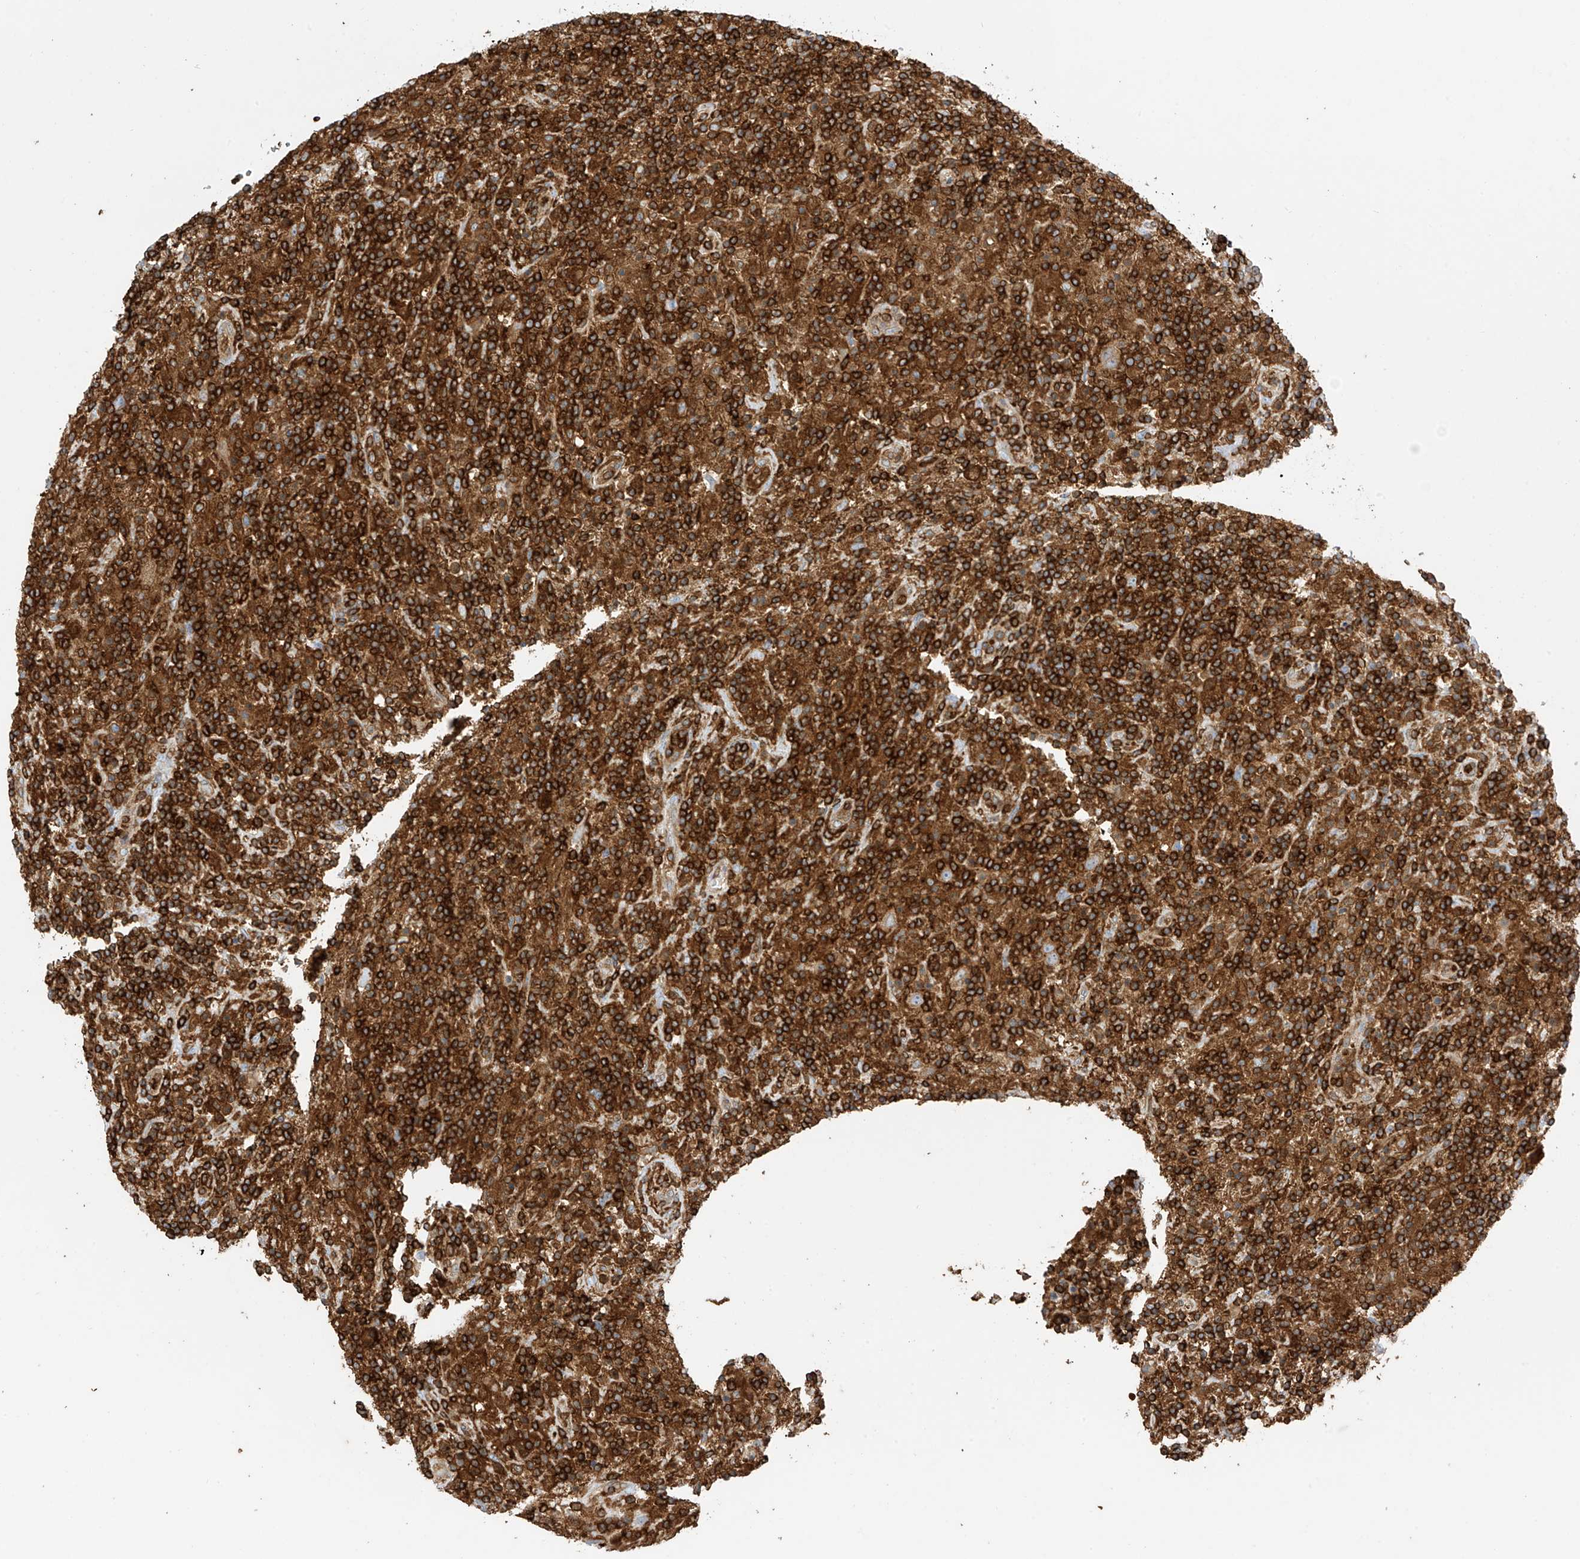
{"staining": {"intensity": "moderate", "quantity": ">75%", "location": "cytoplasmic/membranous"}, "tissue": "lymphoma", "cell_type": "Tumor cells", "image_type": "cancer", "snomed": [{"axis": "morphology", "description": "Hodgkin's disease, NOS"}, {"axis": "topography", "description": "Lymph node"}], "caption": "There is medium levels of moderate cytoplasmic/membranous staining in tumor cells of Hodgkin's disease, as demonstrated by immunohistochemical staining (brown color).", "gene": "ARHGAP25", "patient": {"sex": "male", "age": 70}}